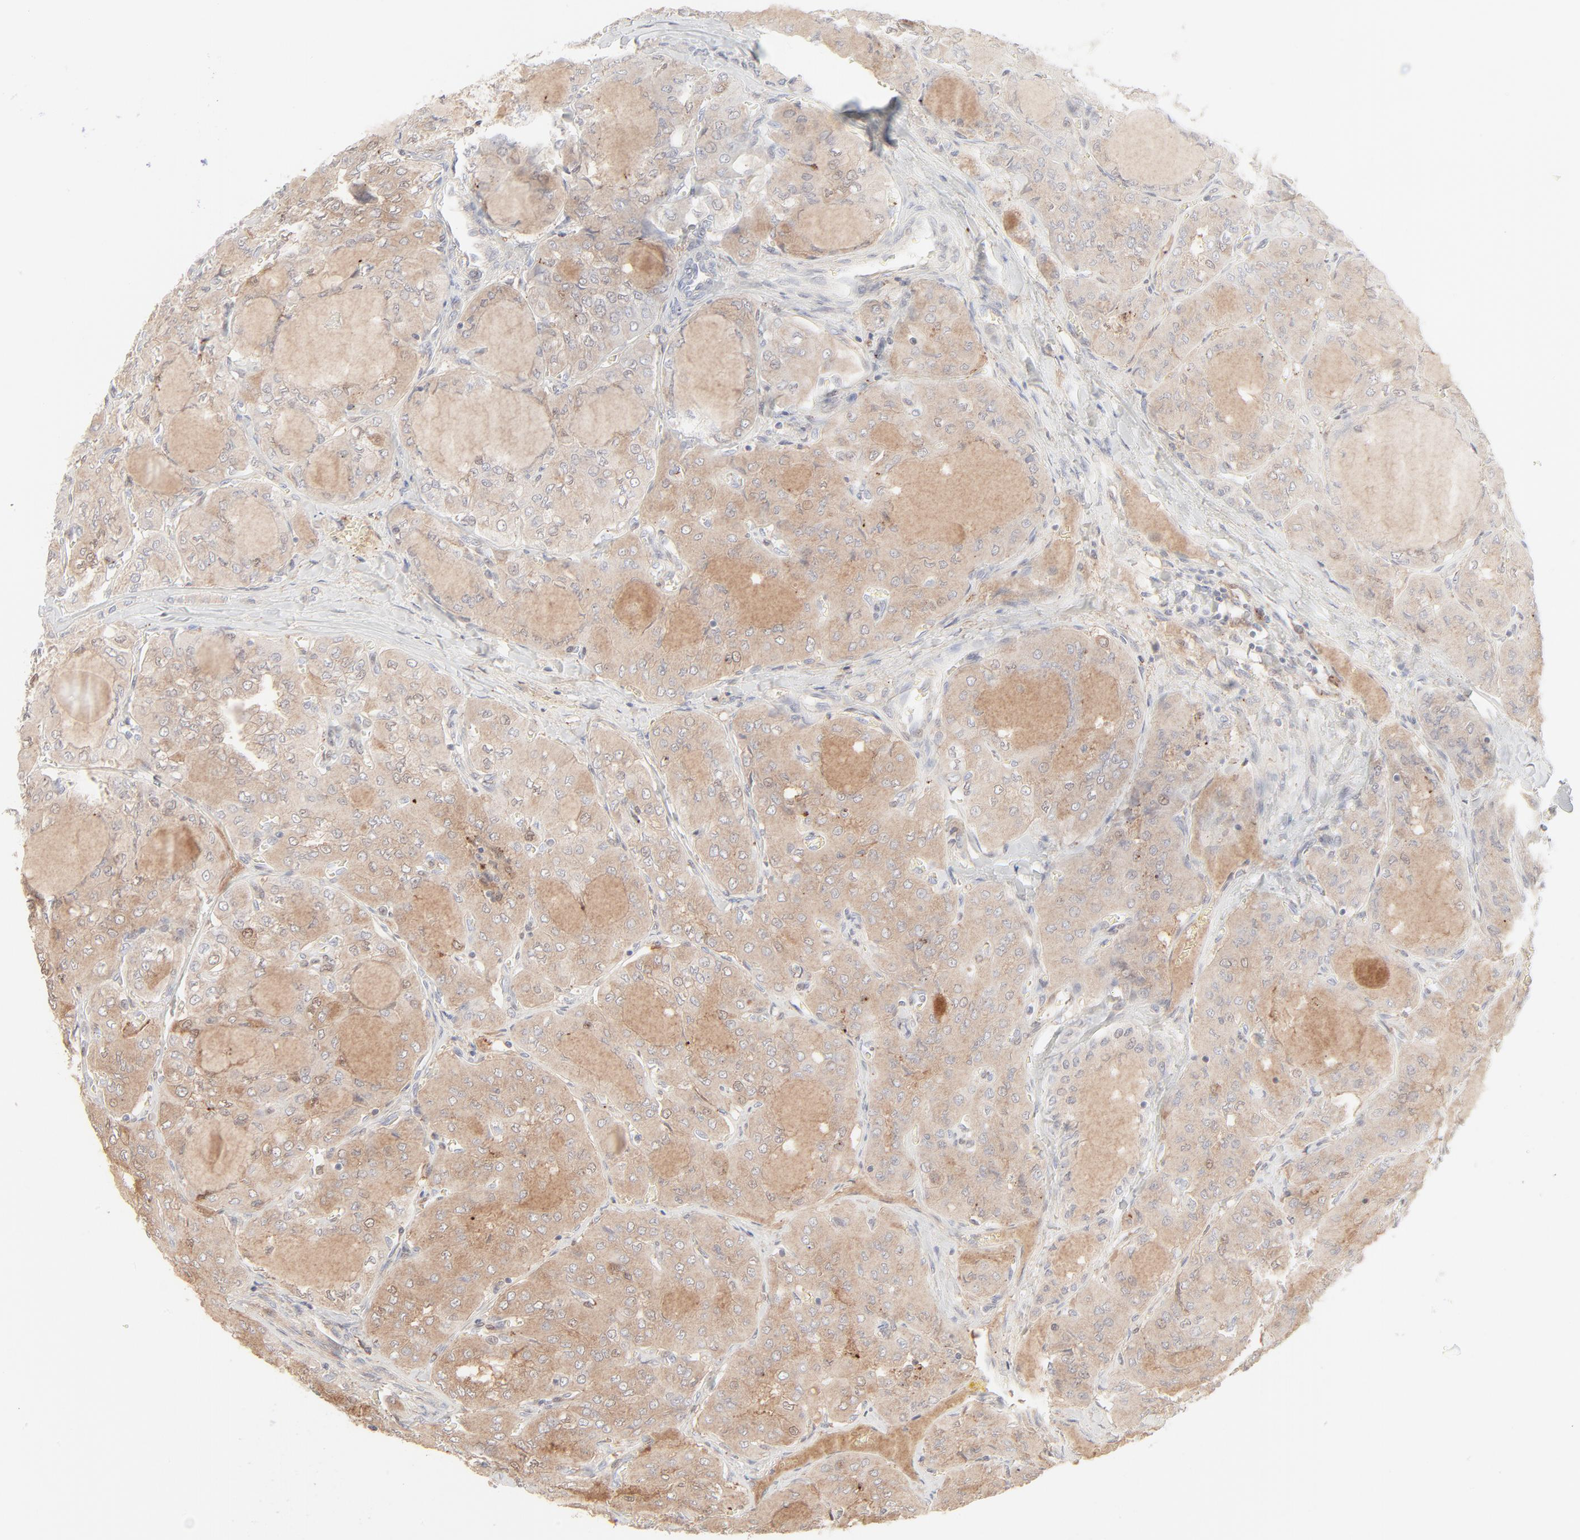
{"staining": {"intensity": "weak", "quantity": ">75%", "location": "cytoplasmic/membranous"}, "tissue": "thyroid cancer", "cell_type": "Tumor cells", "image_type": "cancer", "snomed": [{"axis": "morphology", "description": "Papillary adenocarcinoma, NOS"}, {"axis": "topography", "description": "Thyroid gland"}], "caption": "The image demonstrates a brown stain indicating the presence of a protein in the cytoplasmic/membranous of tumor cells in thyroid cancer (papillary adenocarcinoma).", "gene": "LGALS2", "patient": {"sex": "male", "age": 20}}